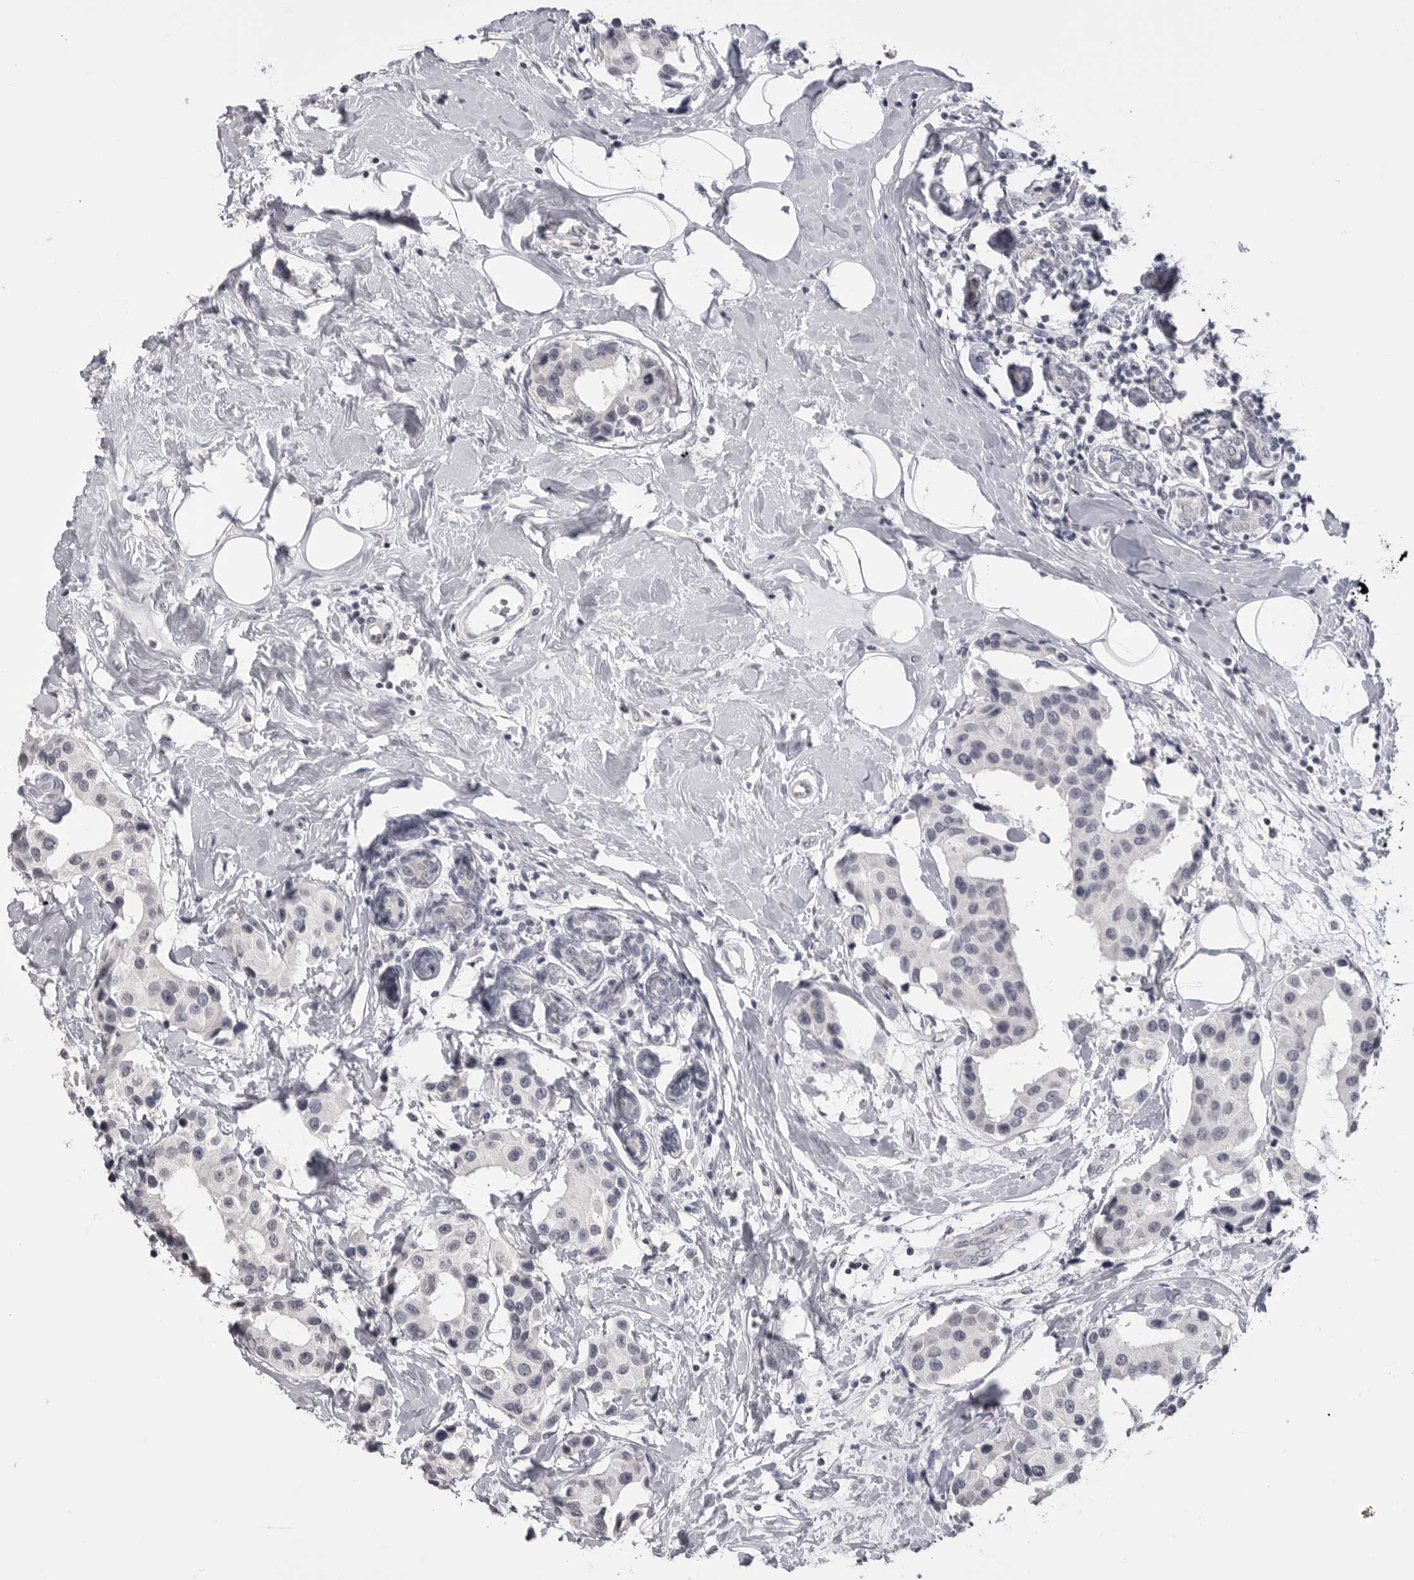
{"staining": {"intensity": "negative", "quantity": "none", "location": "none"}, "tissue": "breast cancer", "cell_type": "Tumor cells", "image_type": "cancer", "snomed": [{"axis": "morphology", "description": "Normal tissue, NOS"}, {"axis": "morphology", "description": "Duct carcinoma"}, {"axis": "topography", "description": "Breast"}], "caption": "Protein analysis of invasive ductal carcinoma (breast) demonstrates no significant expression in tumor cells.", "gene": "GPN2", "patient": {"sex": "female", "age": 39}}